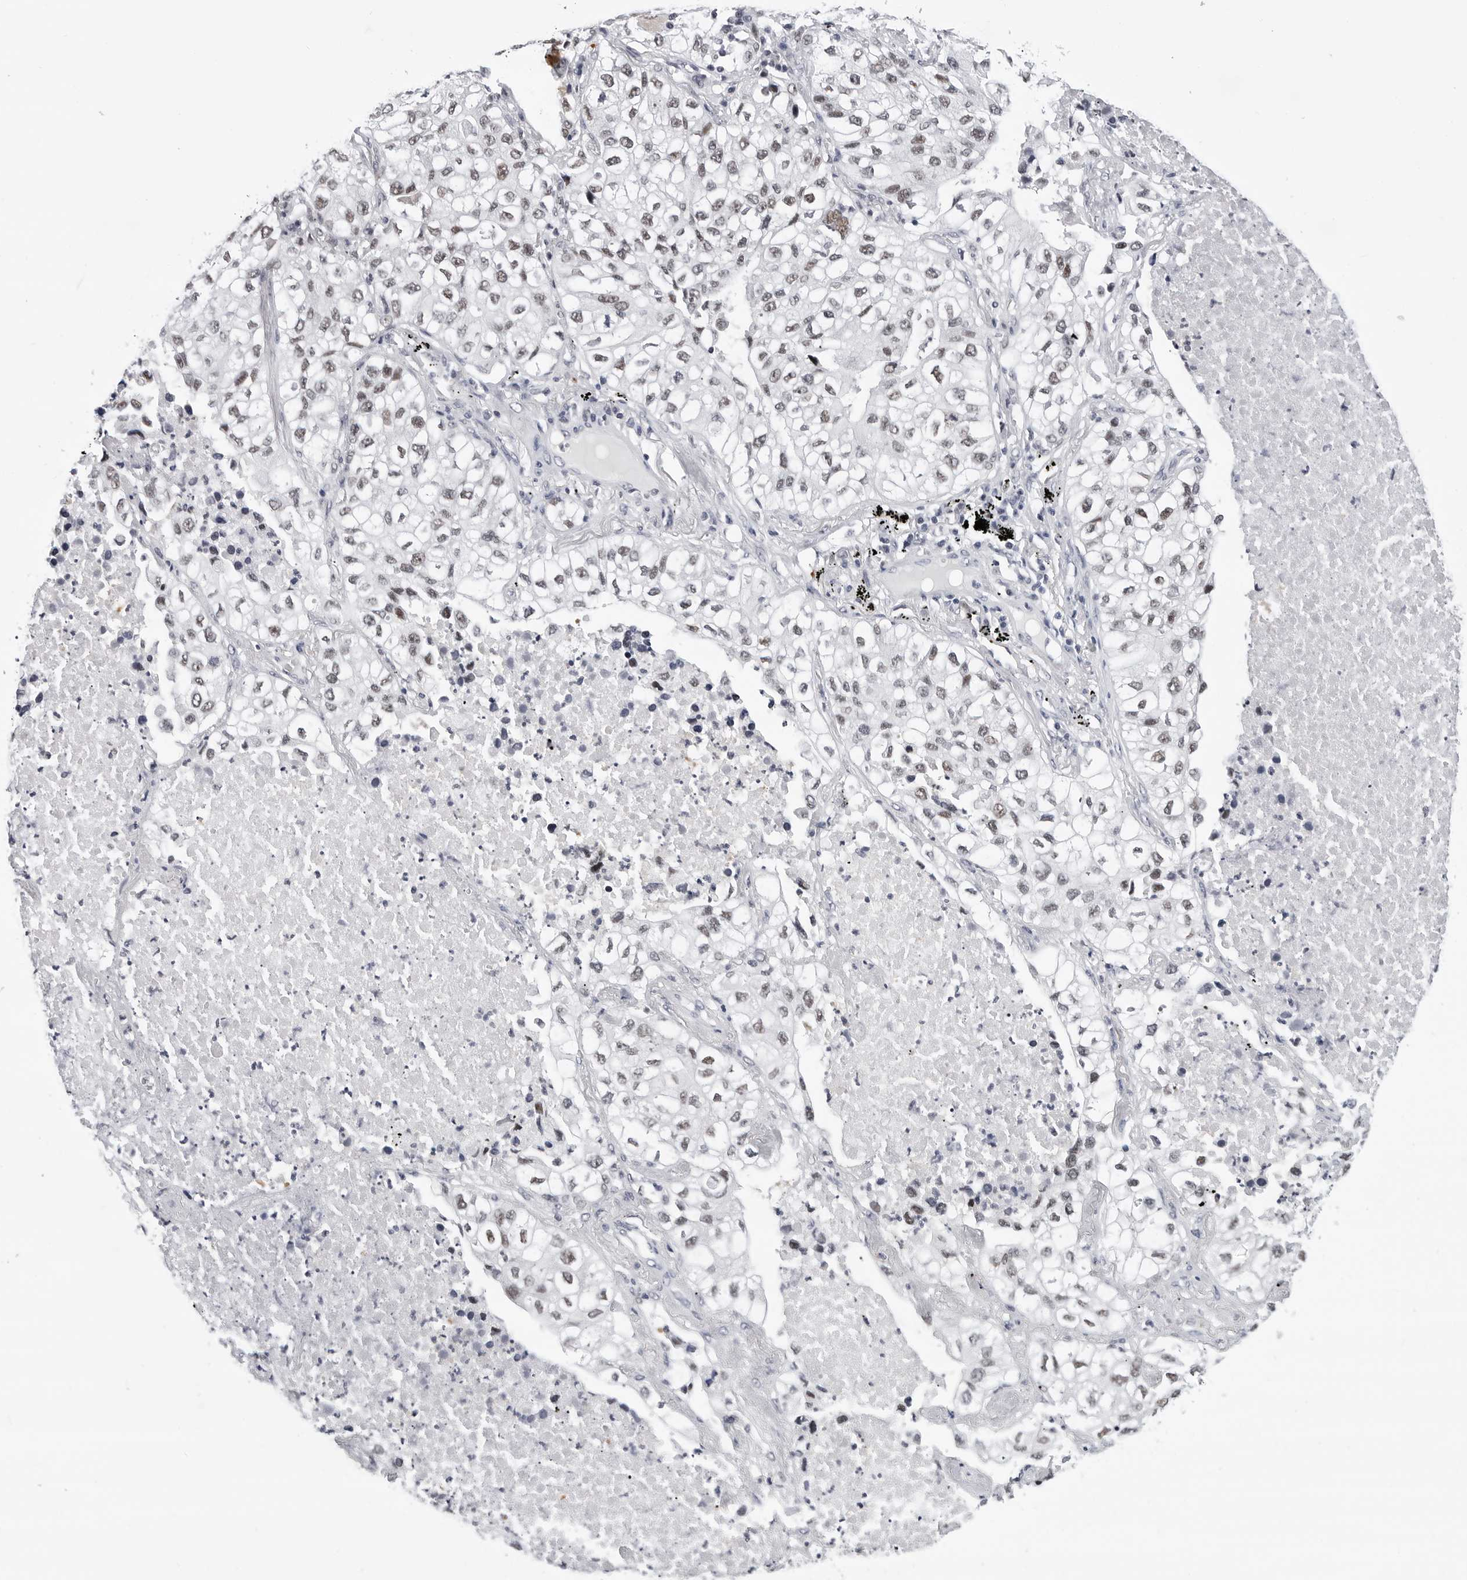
{"staining": {"intensity": "weak", "quantity": ">75%", "location": "nuclear"}, "tissue": "lung cancer", "cell_type": "Tumor cells", "image_type": "cancer", "snomed": [{"axis": "morphology", "description": "Adenocarcinoma, NOS"}, {"axis": "topography", "description": "Lung"}], "caption": "Immunohistochemistry photomicrograph of neoplastic tissue: lung adenocarcinoma stained using immunohistochemistry displays low levels of weak protein expression localized specifically in the nuclear of tumor cells, appearing as a nuclear brown color.", "gene": "SF3B4", "patient": {"sex": "male", "age": 63}}